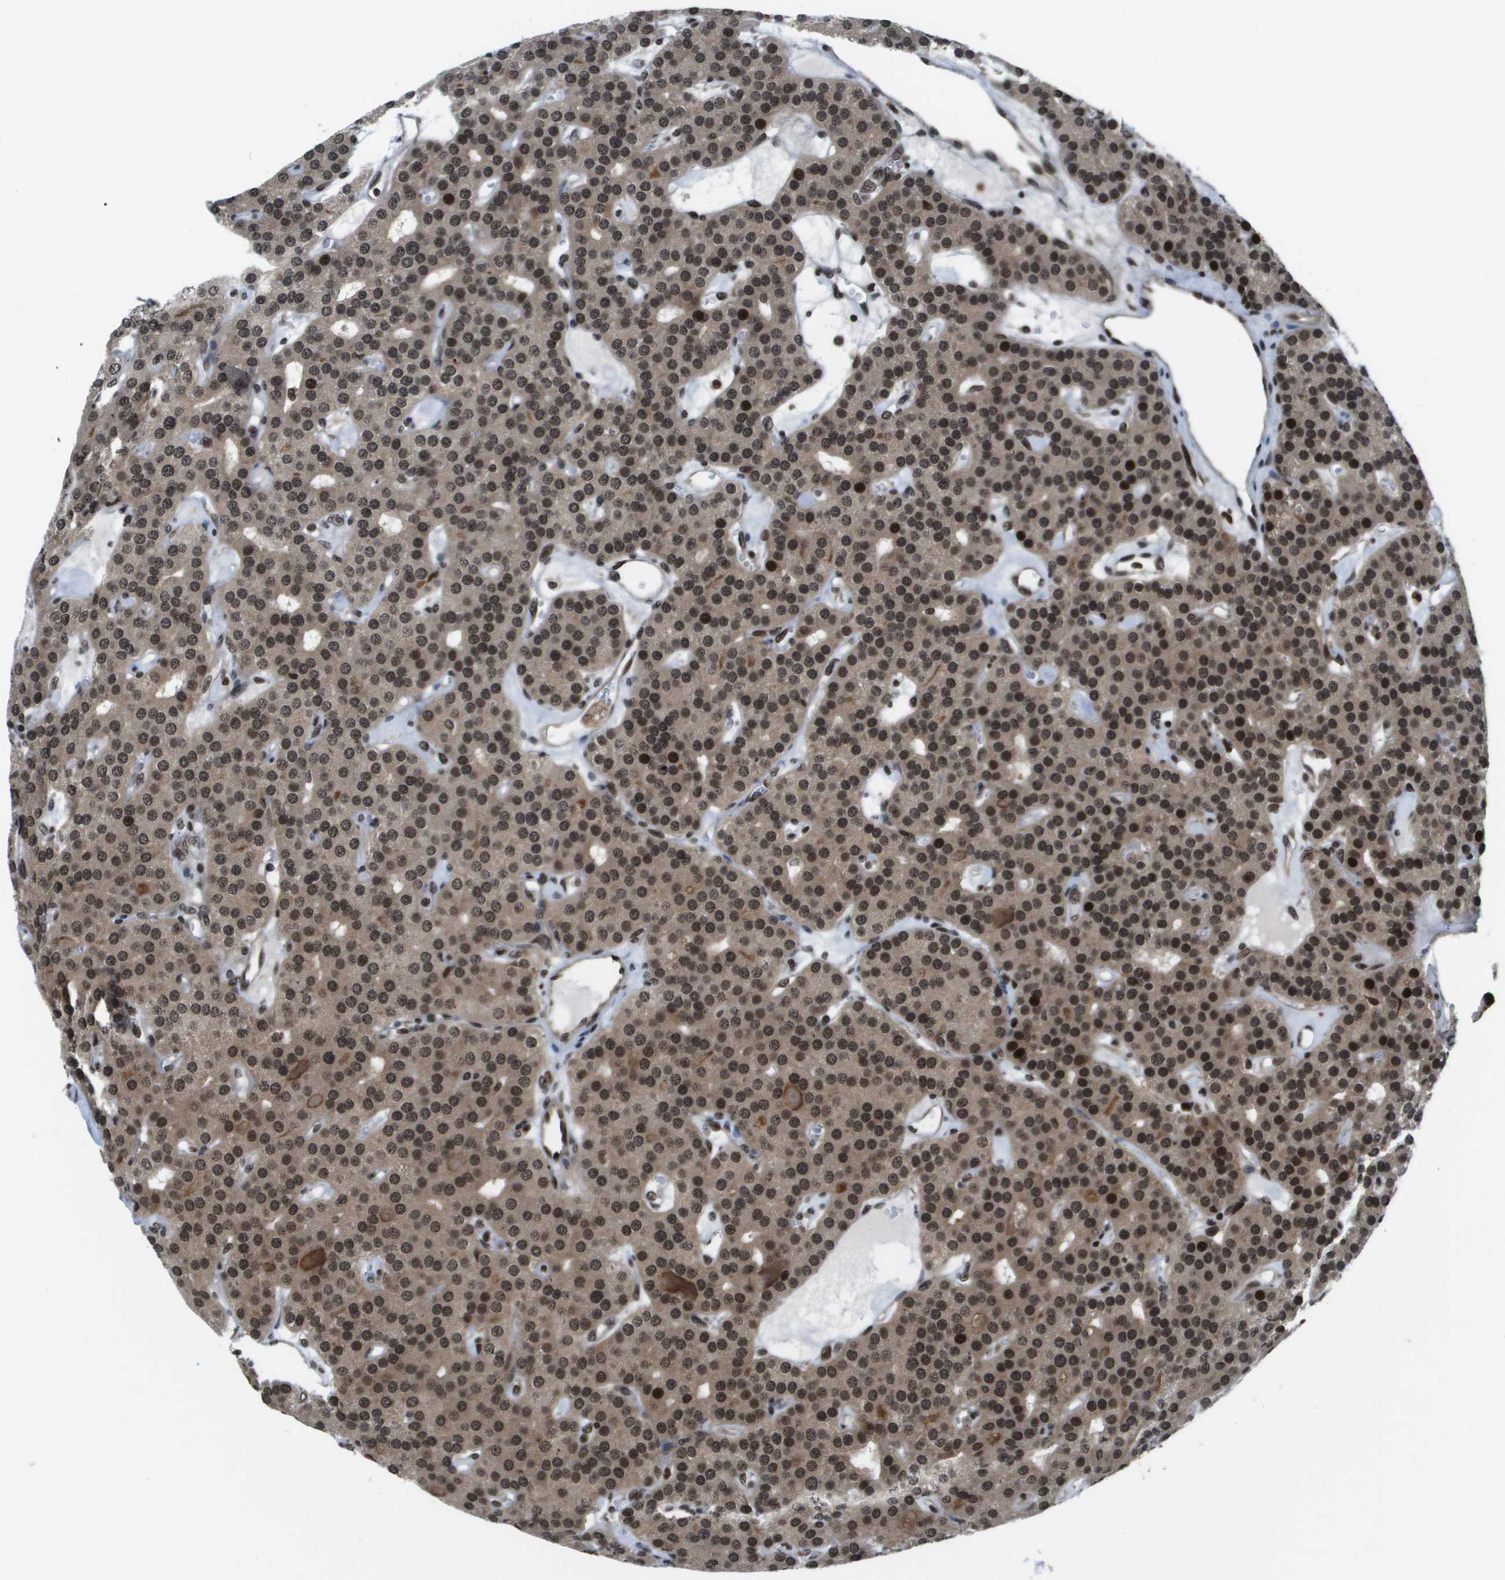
{"staining": {"intensity": "strong", "quantity": ">75%", "location": "cytoplasmic/membranous,nuclear"}, "tissue": "parathyroid gland", "cell_type": "Glandular cells", "image_type": "normal", "snomed": [{"axis": "morphology", "description": "Normal tissue, NOS"}, {"axis": "morphology", "description": "Adenoma, NOS"}, {"axis": "topography", "description": "Parathyroid gland"}], "caption": "The photomicrograph shows a brown stain indicating the presence of a protein in the cytoplasmic/membranous,nuclear of glandular cells in parathyroid gland.", "gene": "RECQL4", "patient": {"sex": "female", "age": 86}}